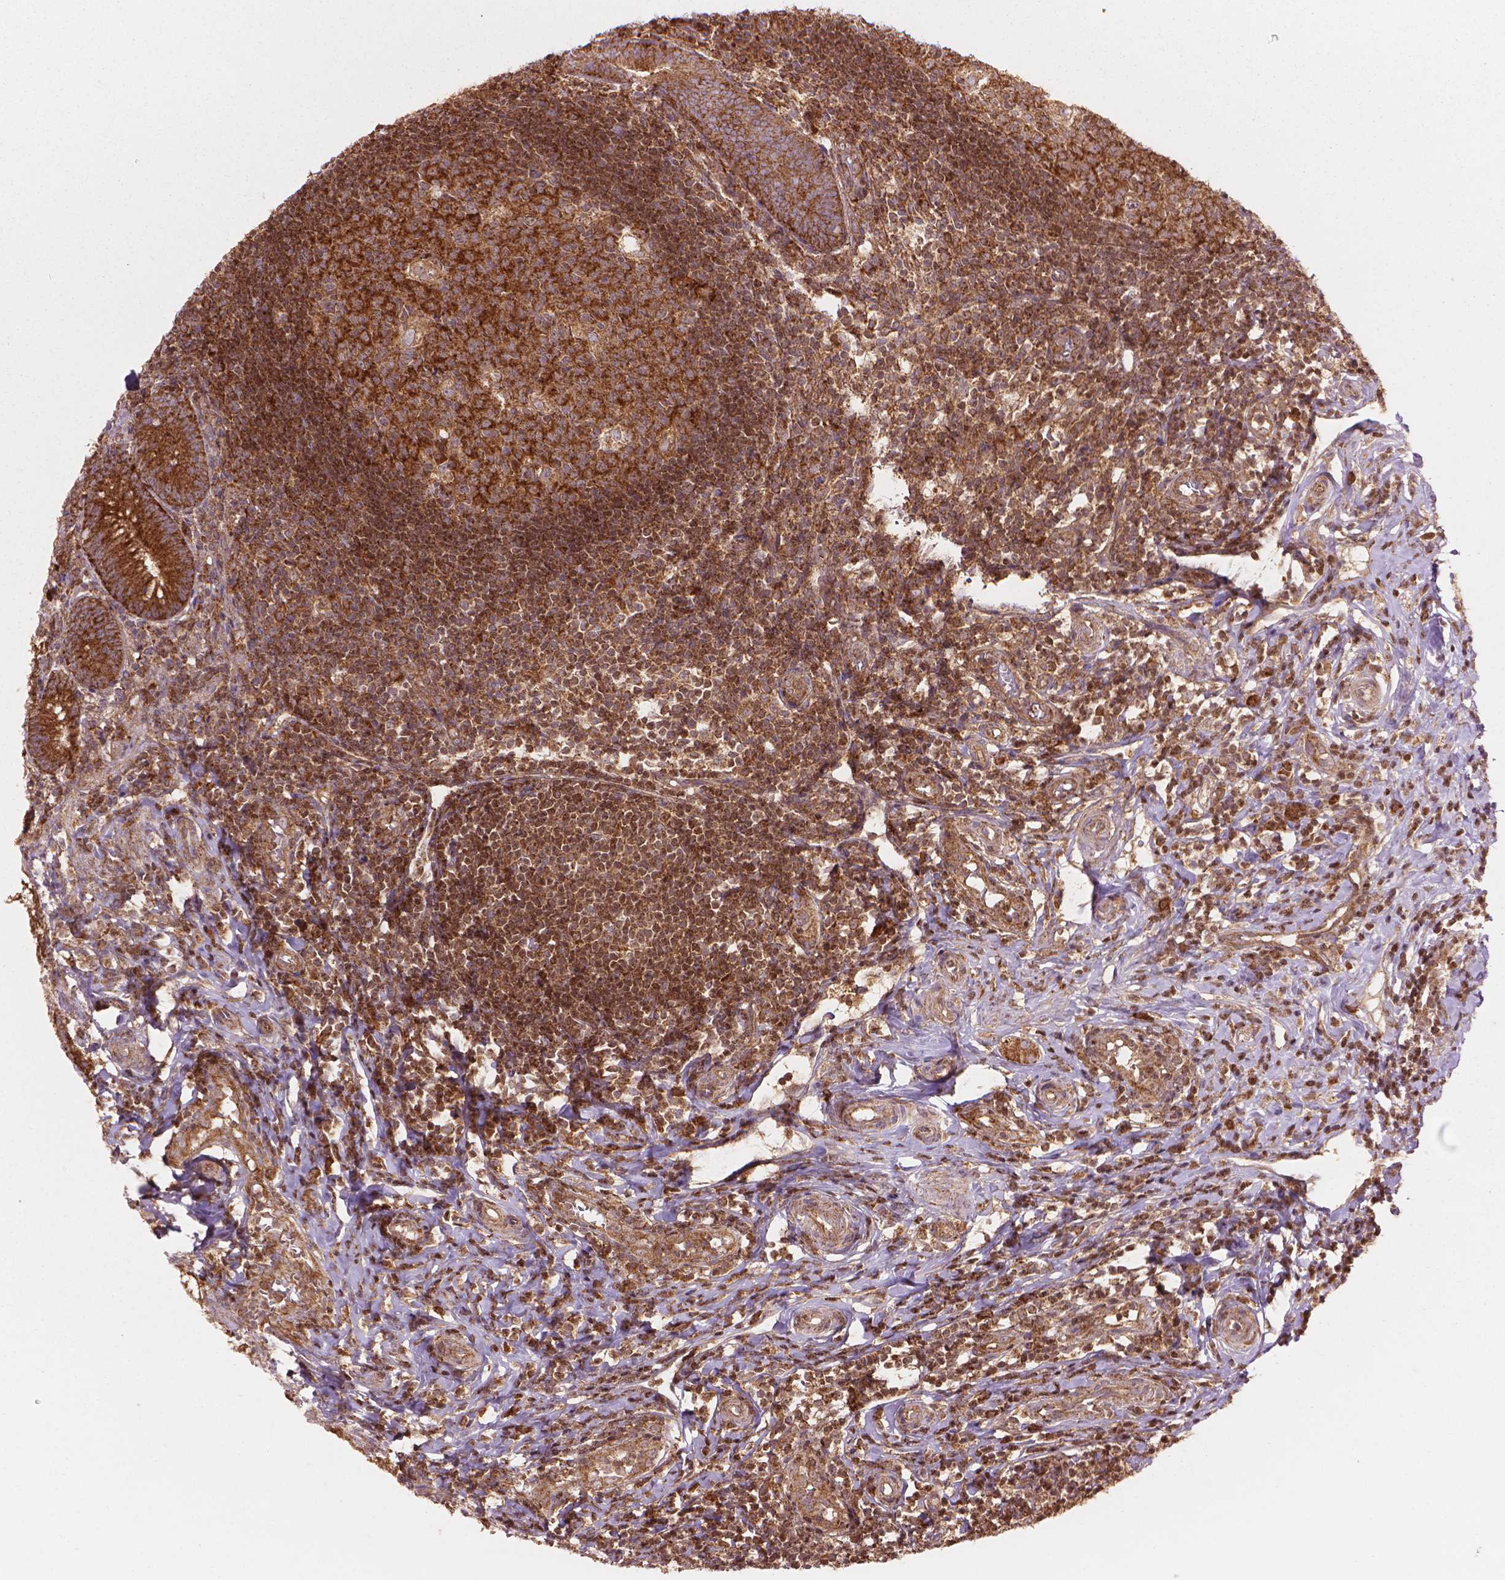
{"staining": {"intensity": "strong", "quantity": ">75%", "location": "cytoplasmic/membranous"}, "tissue": "appendix", "cell_type": "Glandular cells", "image_type": "normal", "snomed": [{"axis": "morphology", "description": "Normal tissue, NOS"}, {"axis": "morphology", "description": "Inflammation, NOS"}, {"axis": "topography", "description": "Appendix"}], "caption": "A brown stain highlights strong cytoplasmic/membranous staining of a protein in glandular cells of benign human appendix. Nuclei are stained in blue.", "gene": "VARS2", "patient": {"sex": "male", "age": 16}}